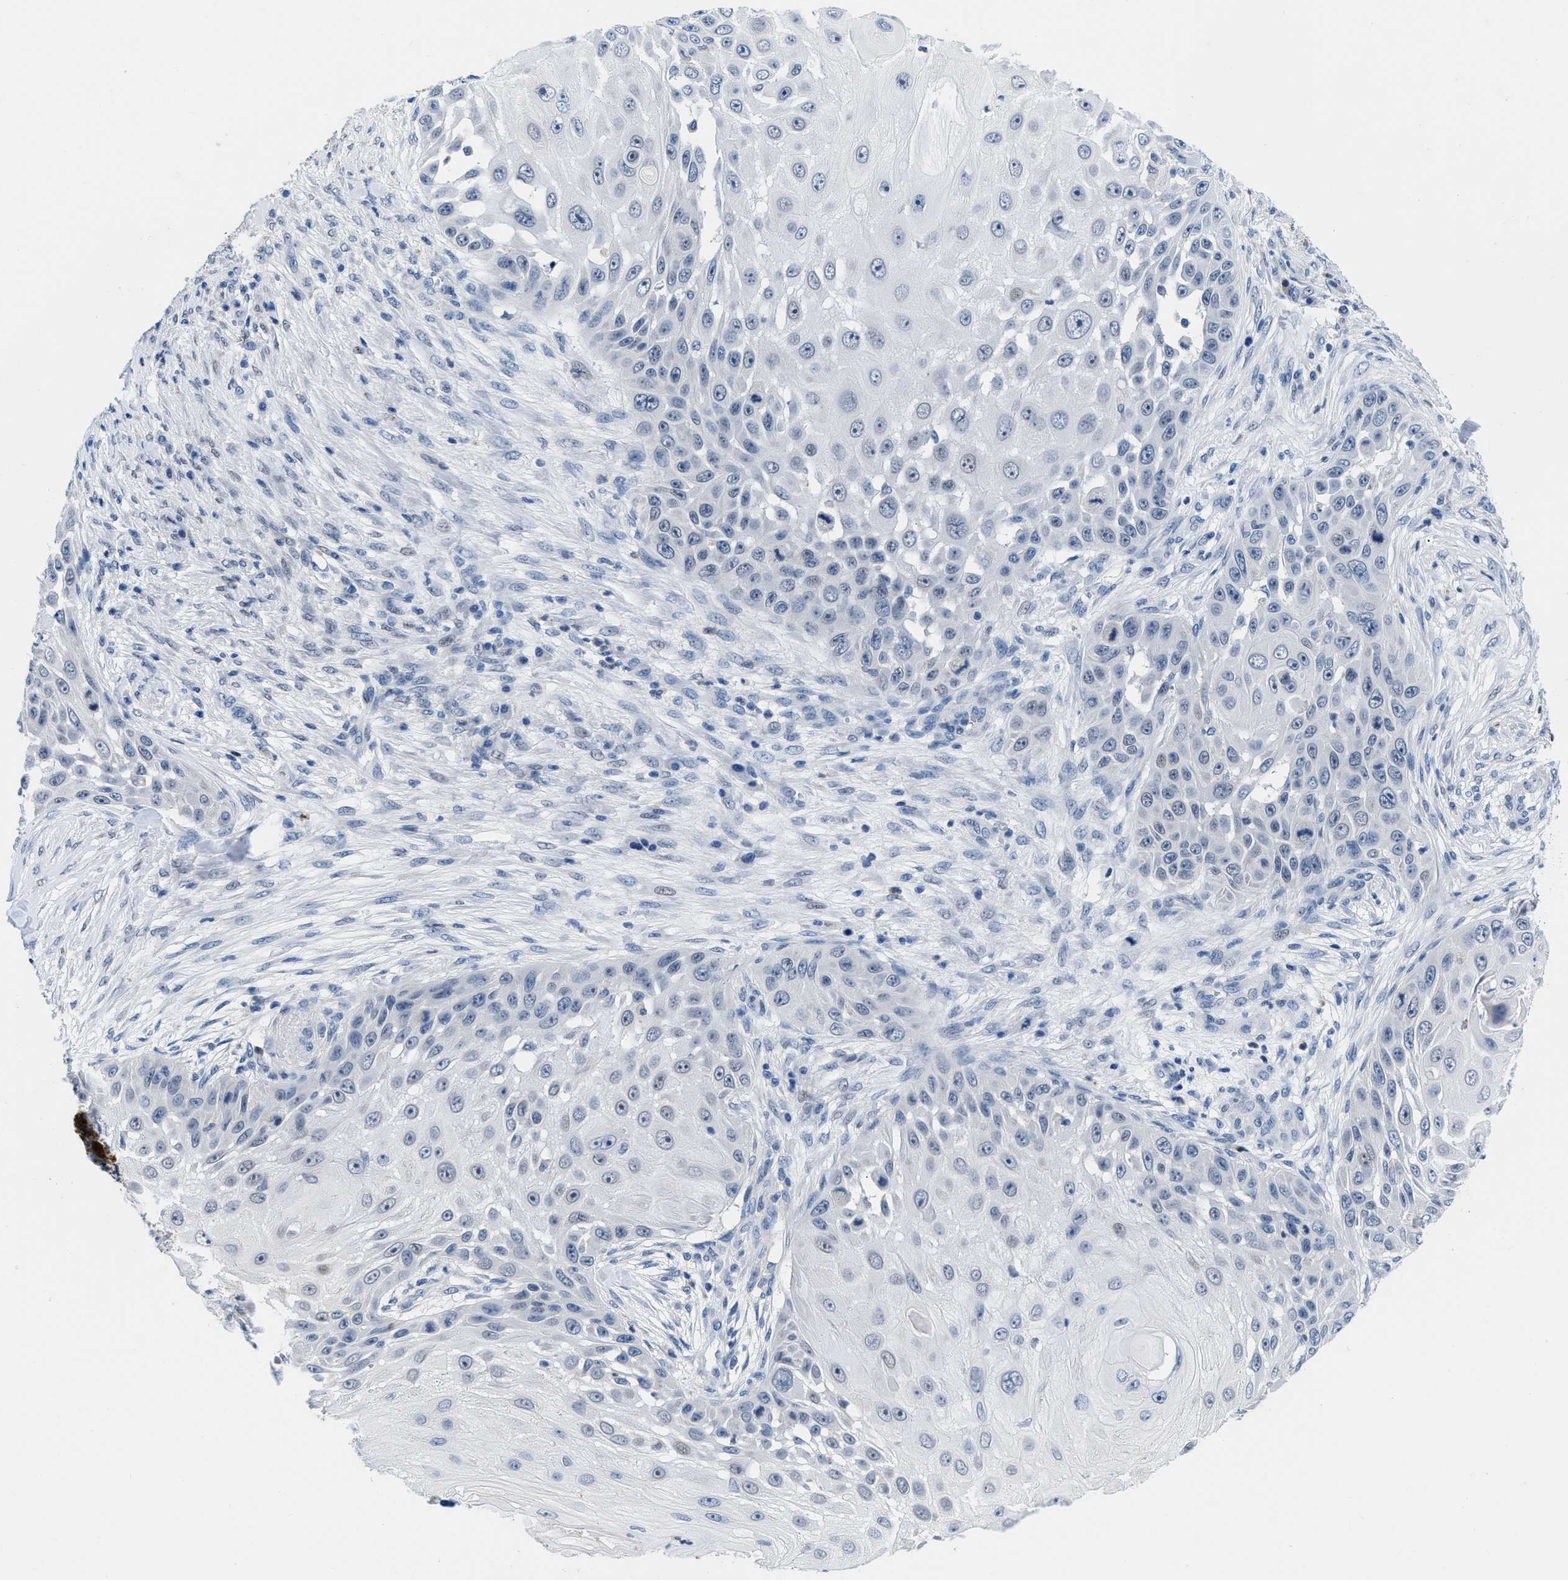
{"staining": {"intensity": "negative", "quantity": "none", "location": "none"}, "tissue": "skin cancer", "cell_type": "Tumor cells", "image_type": "cancer", "snomed": [{"axis": "morphology", "description": "Squamous cell carcinoma, NOS"}, {"axis": "topography", "description": "Skin"}], "caption": "Immunohistochemistry (IHC) photomicrograph of human skin cancer stained for a protein (brown), which displays no expression in tumor cells.", "gene": "NFIX", "patient": {"sex": "female", "age": 44}}